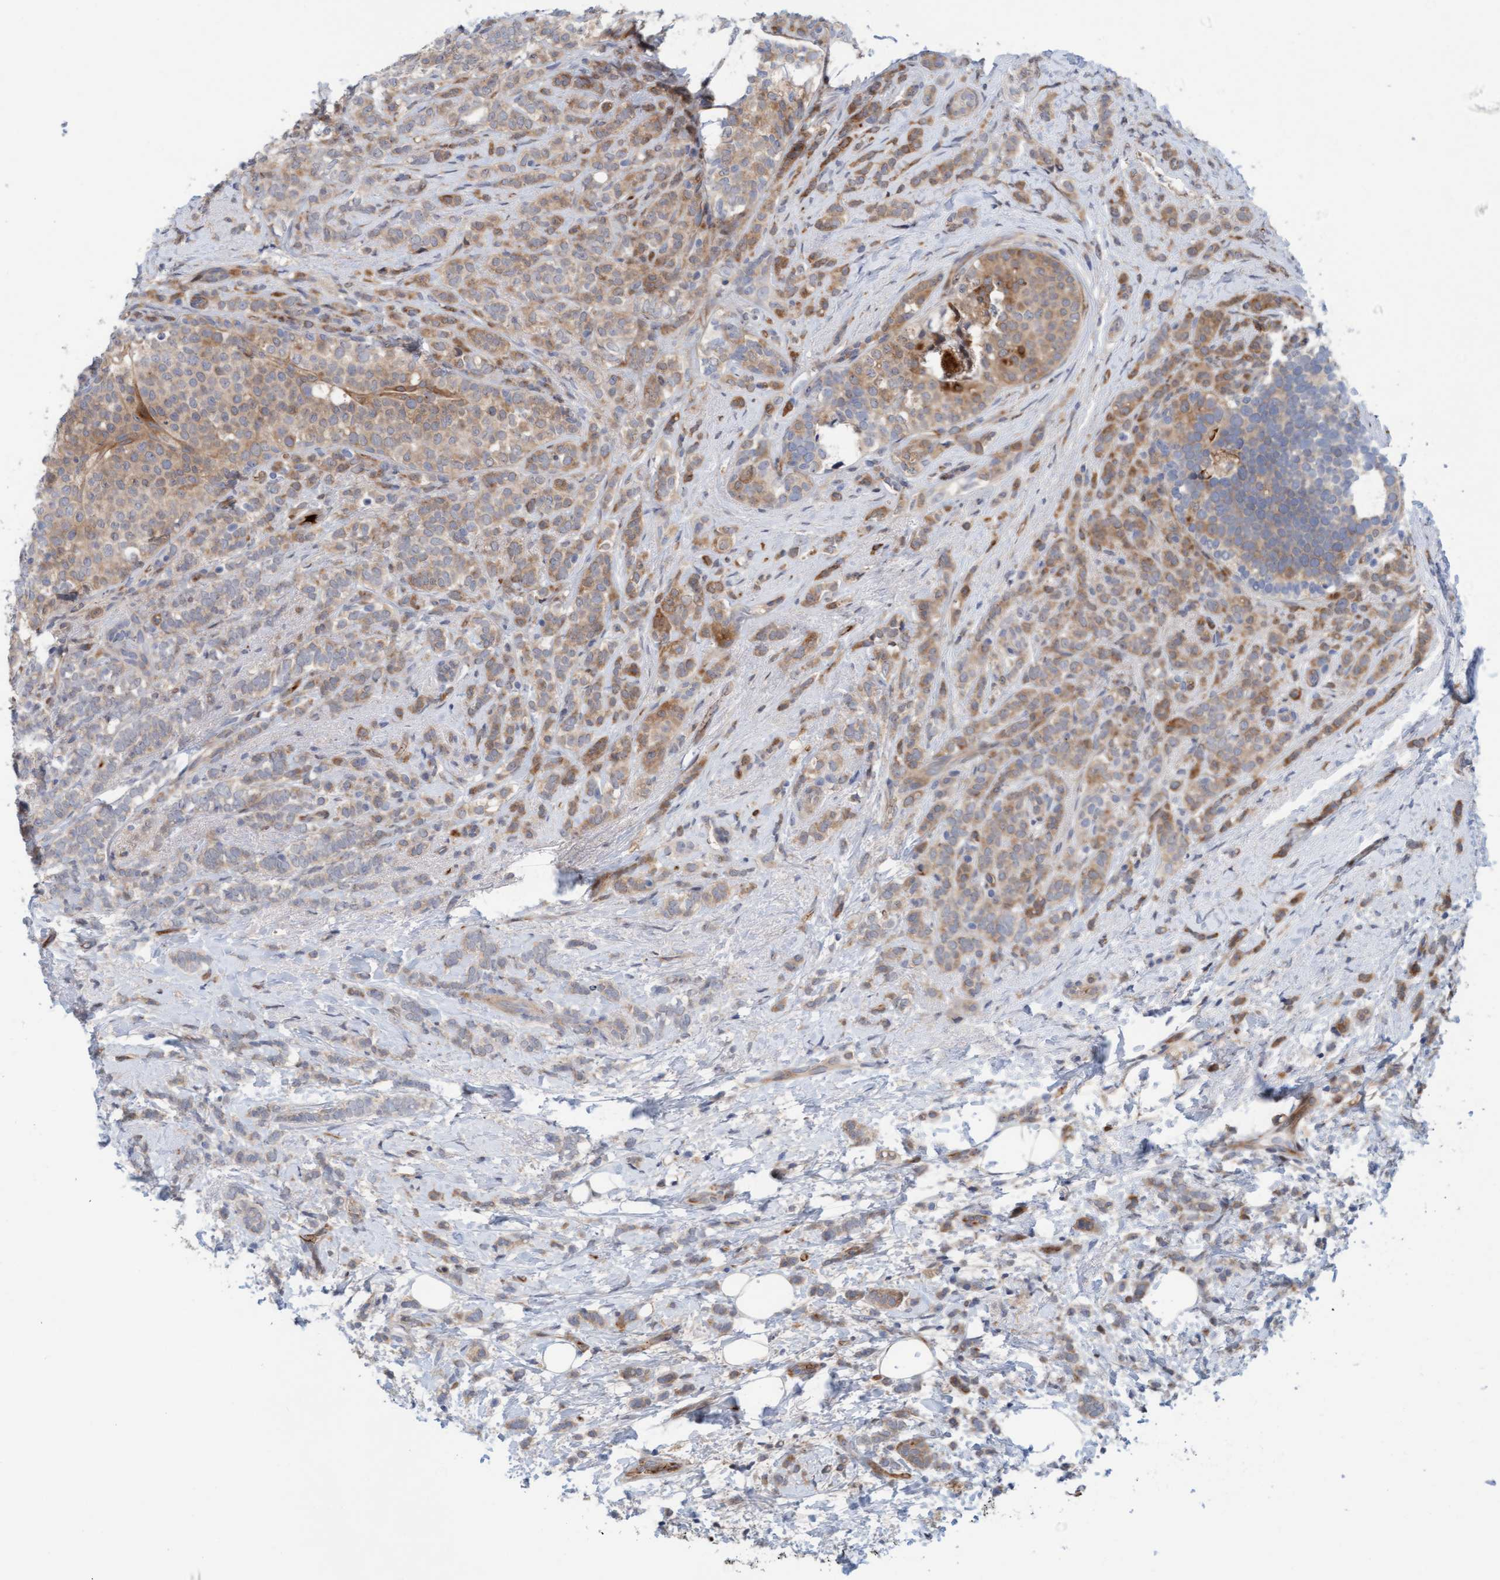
{"staining": {"intensity": "moderate", "quantity": ">75%", "location": "cytoplasmic/membranous"}, "tissue": "breast cancer", "cell_type": "Tumor cells", "image_type": "cancer", "snomed": [{"axis": "morphology", "description": "Lobular carcinoma"}, {"axis": "topography", "description": "Breast"}], "caption": "Breast cancer stained with a protein marker demonstrates moderate staining in tumor cells.", "gene": "EIF4EBP1", "patient": {"sex": "female", "age": 50}}